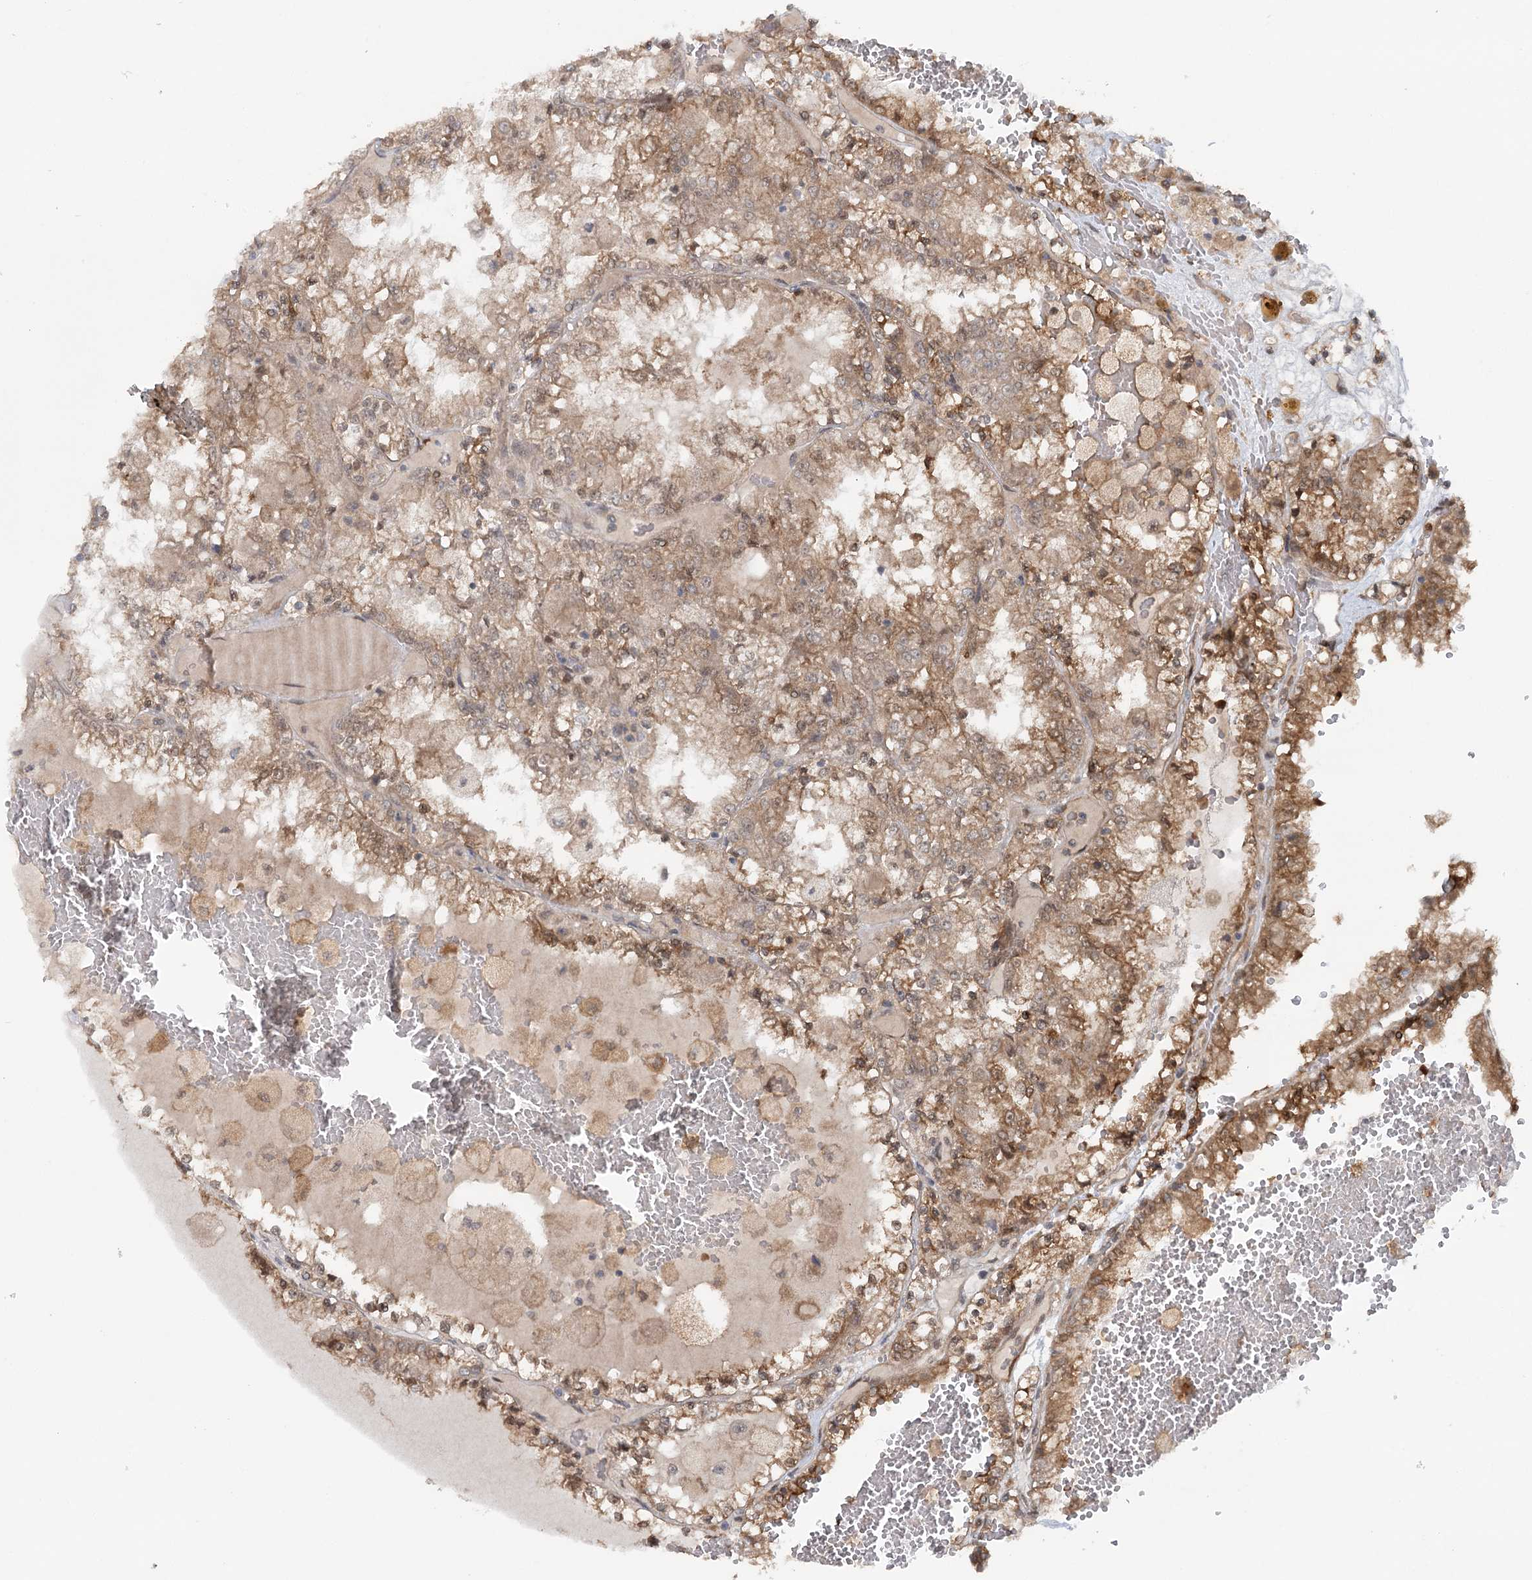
{"staining": {"intensity": "moderate", "quantity": ">75%", "location": "cytoplasmic/membranous,nuclear"}, "tissue": "renal cancer", "cell_type": "Tumor cells", "image_type": "cancer", "snomed": [{"axis": "morphology", "description": "Adenocarcinoma, NOS"}, {"axis": "topography", "description": "Kidney"}], "caption": "Brown immunohistochemical staining in human renal cancer (adenocarcinoma) exhibits moderate cytoplasmic/membranous and nuclear positivity in approximately >75% of tumor cells.", "gene": "GBE1", "patient": {"sex": "female", "age": 56}}